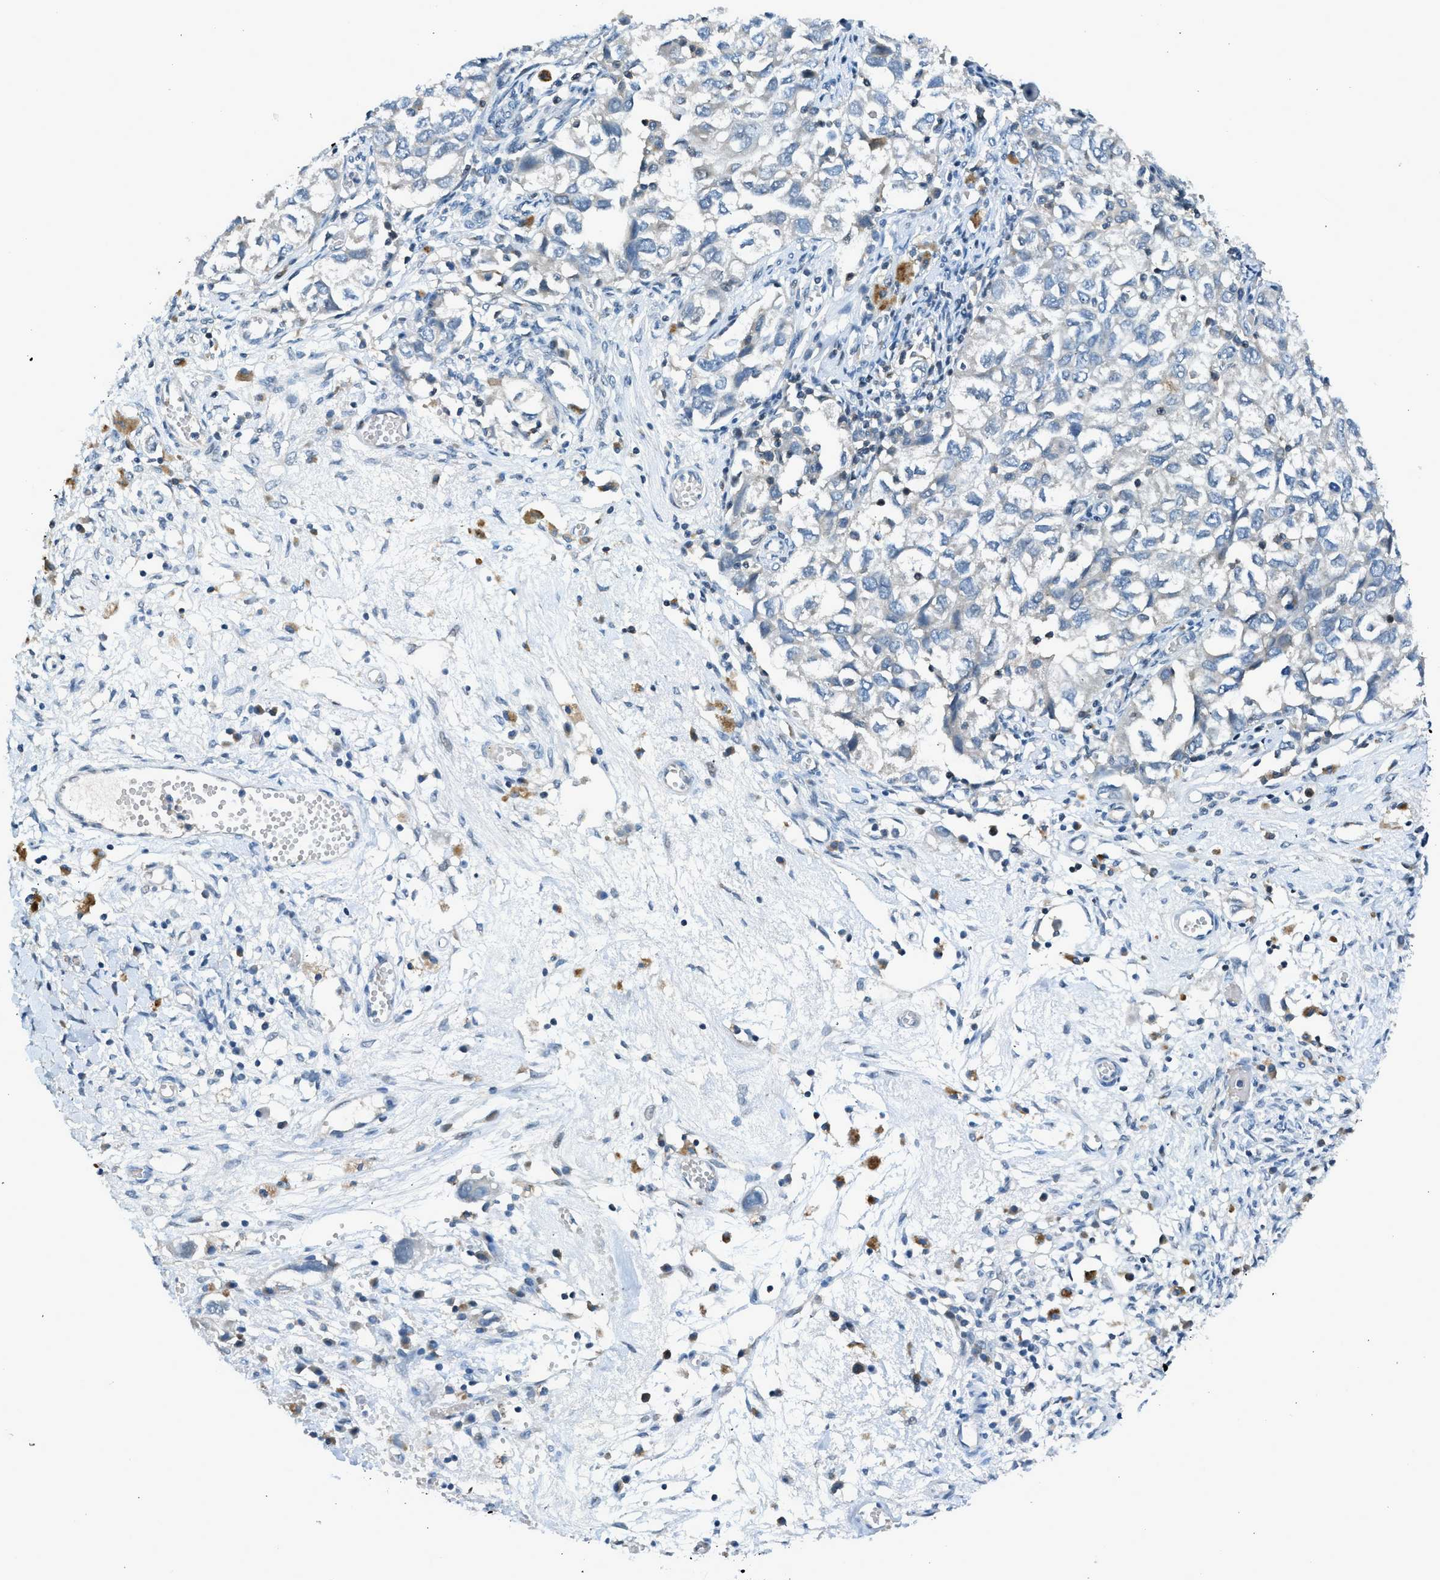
{"staining": {"intensity": "negative", "quantity": "none", "location": "none"}, "tissue": "ovarian cancer", "cell_type": "Tumor cells", "image_type": "cancer", "snomed": [{"axis": "morphology", "description": "Carcinoma, NOS"}, {"axis": "morphology", "description": "Cystadenocarcinoma, serous, NOS"}, {"axis": "topography", "description": "Ovary"}], "caption": "Human ovarian carcinoma stained for a protein using immunohistochemistry (IHC) exhibits no positivity in tumor cells.", "gene": "LMLN", "patient": {"sex": "female", "age": 69}}